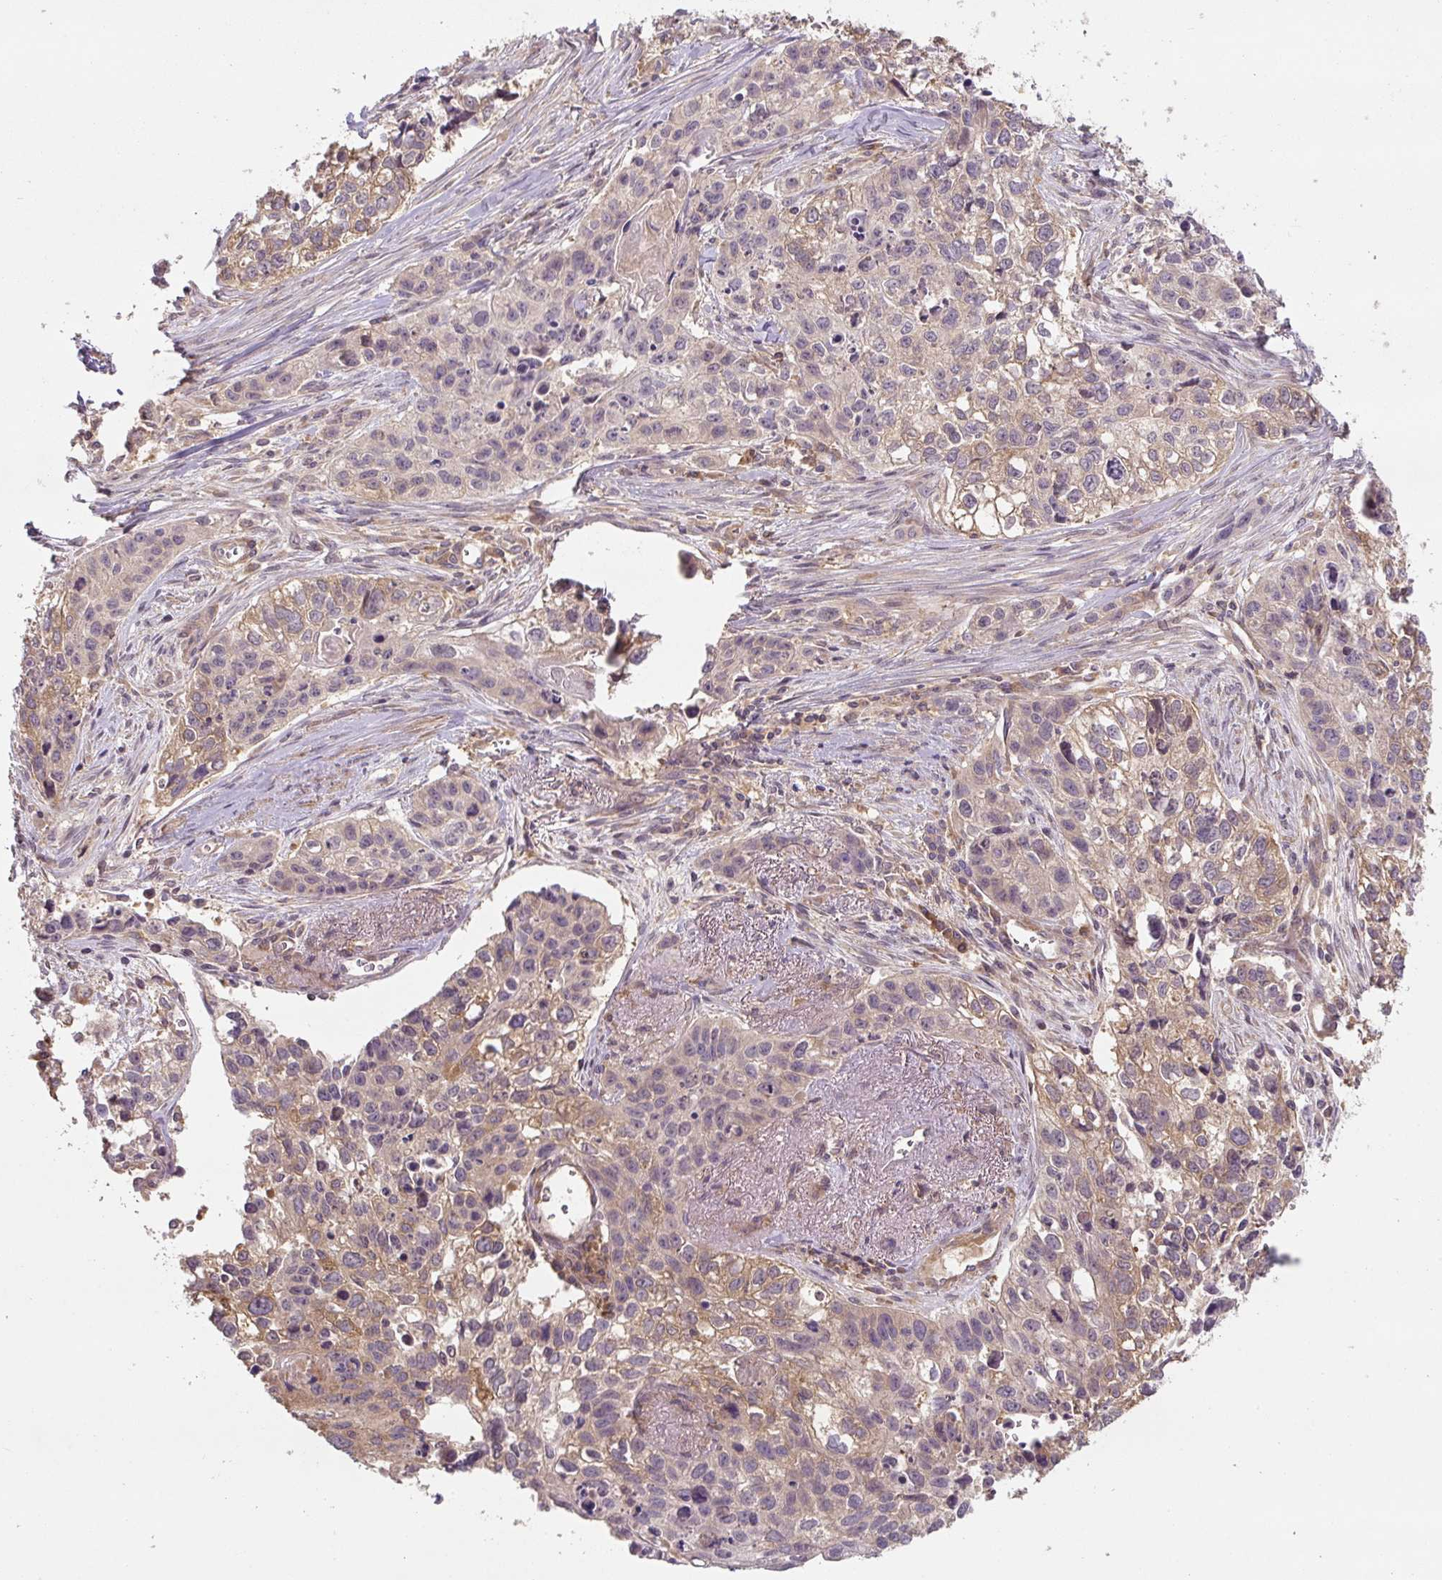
{"staining": {"intensity": "moderate", "quantity": "25%-75%", "location": "cytoplasmic/membranous"}, "tissue": "lung cancer", "cell_type": "Tumor cells", "image_type": "cancer", "snomed": [{"axis": "morphology", "description": "Squamous cell carcinoma, NOS"}, {"axis": "topography", "description": "Lung"}], "caption": "Immunohistochemical staining of lung cancer (squamous cell carcinoma) reveals moderate cytoplasmic/membranous protein positivity in approximately 25%-75% of tumor cells.", "gene": "C2orf73", "patient": {"sex": "male", "age": 74}}